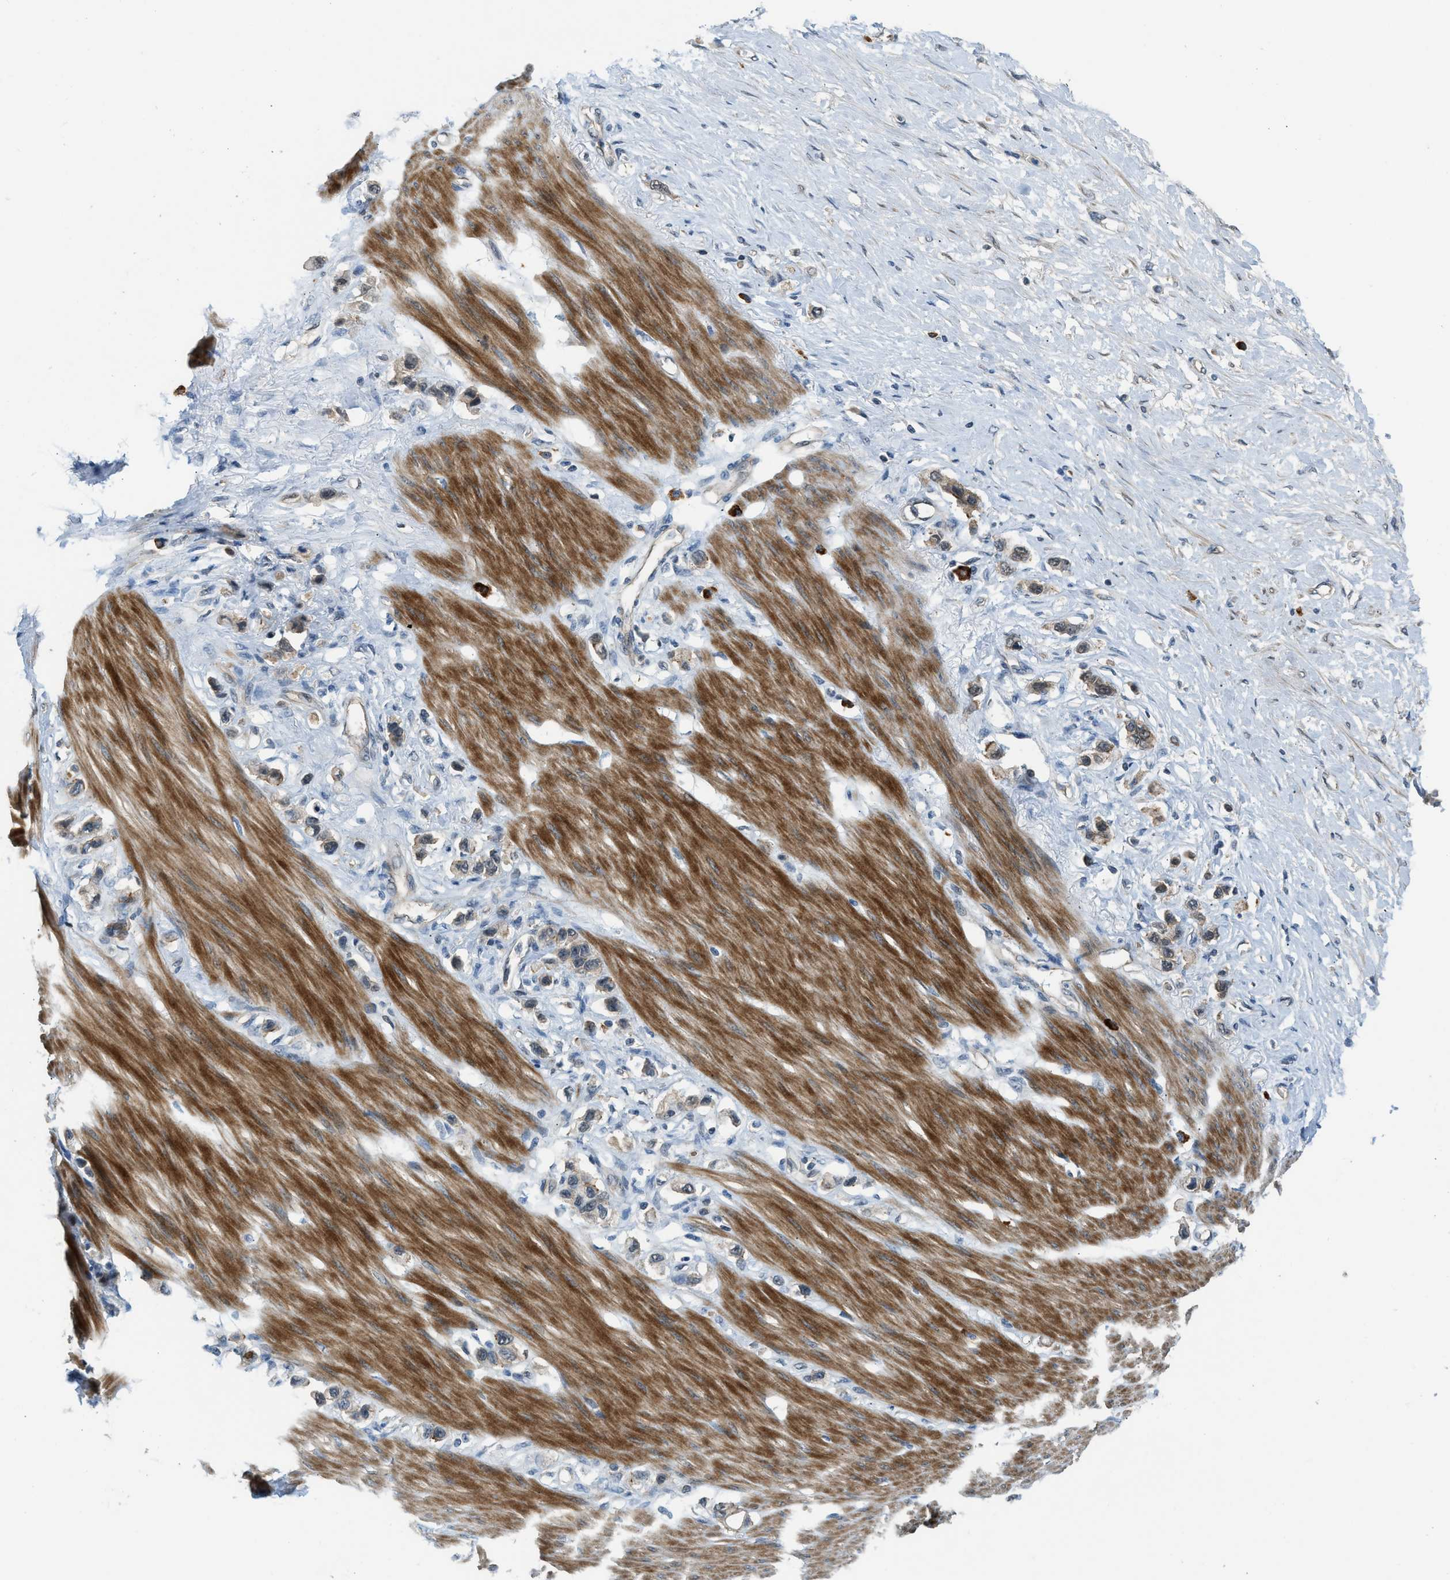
{"staining": {"intensity": "moderate", "quantity": ">75%", "location": "cytoplasmic/membranous"}, "tissue": "stomach cancer", "cell_type": "Tumor cells", "image_type": "cancer", "snomed": [{"axis": "morphology", "description": "Adenocarcinoma, NOS"}, {"axis": "topography", "description": "Stomach"}], "caption": "Protein staining of adenocarcinoma (stomach) tissue shows moderate cytoplasmic/membranous expression in approximately >75% of tumor cells. The staining is performed using DAB (3,3'-diaminobenzidine) brown chromogen to label protein expression. The nuclei are counter-stained blue using hematoxylin.", "gene": "CBLB", "patient": {"sex": "female", "age": 65}}